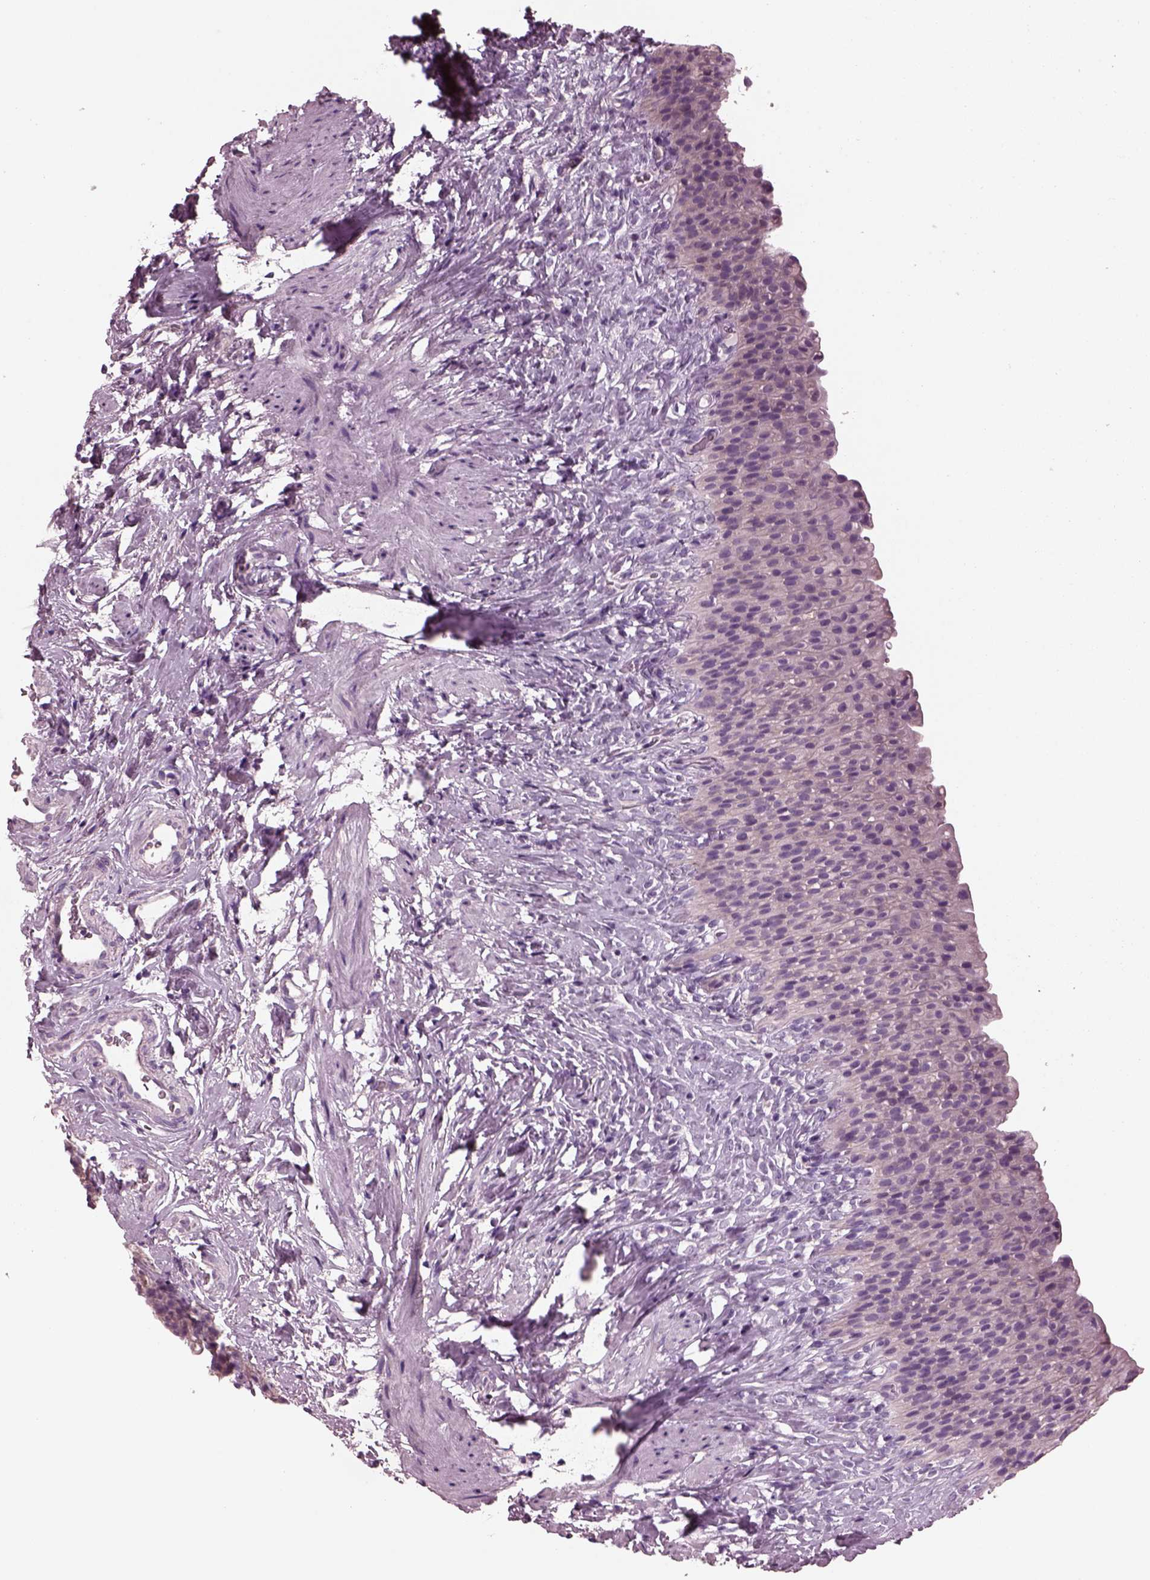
{"staining": {"intensity": "weak", "quantity": "25%-75%", "location": "cytoplasmic/membranous"}, "tissue": "urinary bladder", "cell_type": "Urothelial cells", "image_type": "normal", "snomed": [{"axis": "morphology", "description": "Normal tissue, NOS"}, {"axis": "topography", "description": "Urinary bladder"}], "caption": "Immunohistochemistry (IHC) of benign human urinary bladder exhibits low levels of weak cytoplasmic/membranous expression in about 25%-75% of urothelial cells.", "gene": "AP4M1", "patient": {"sex": "male", "age": 76}}